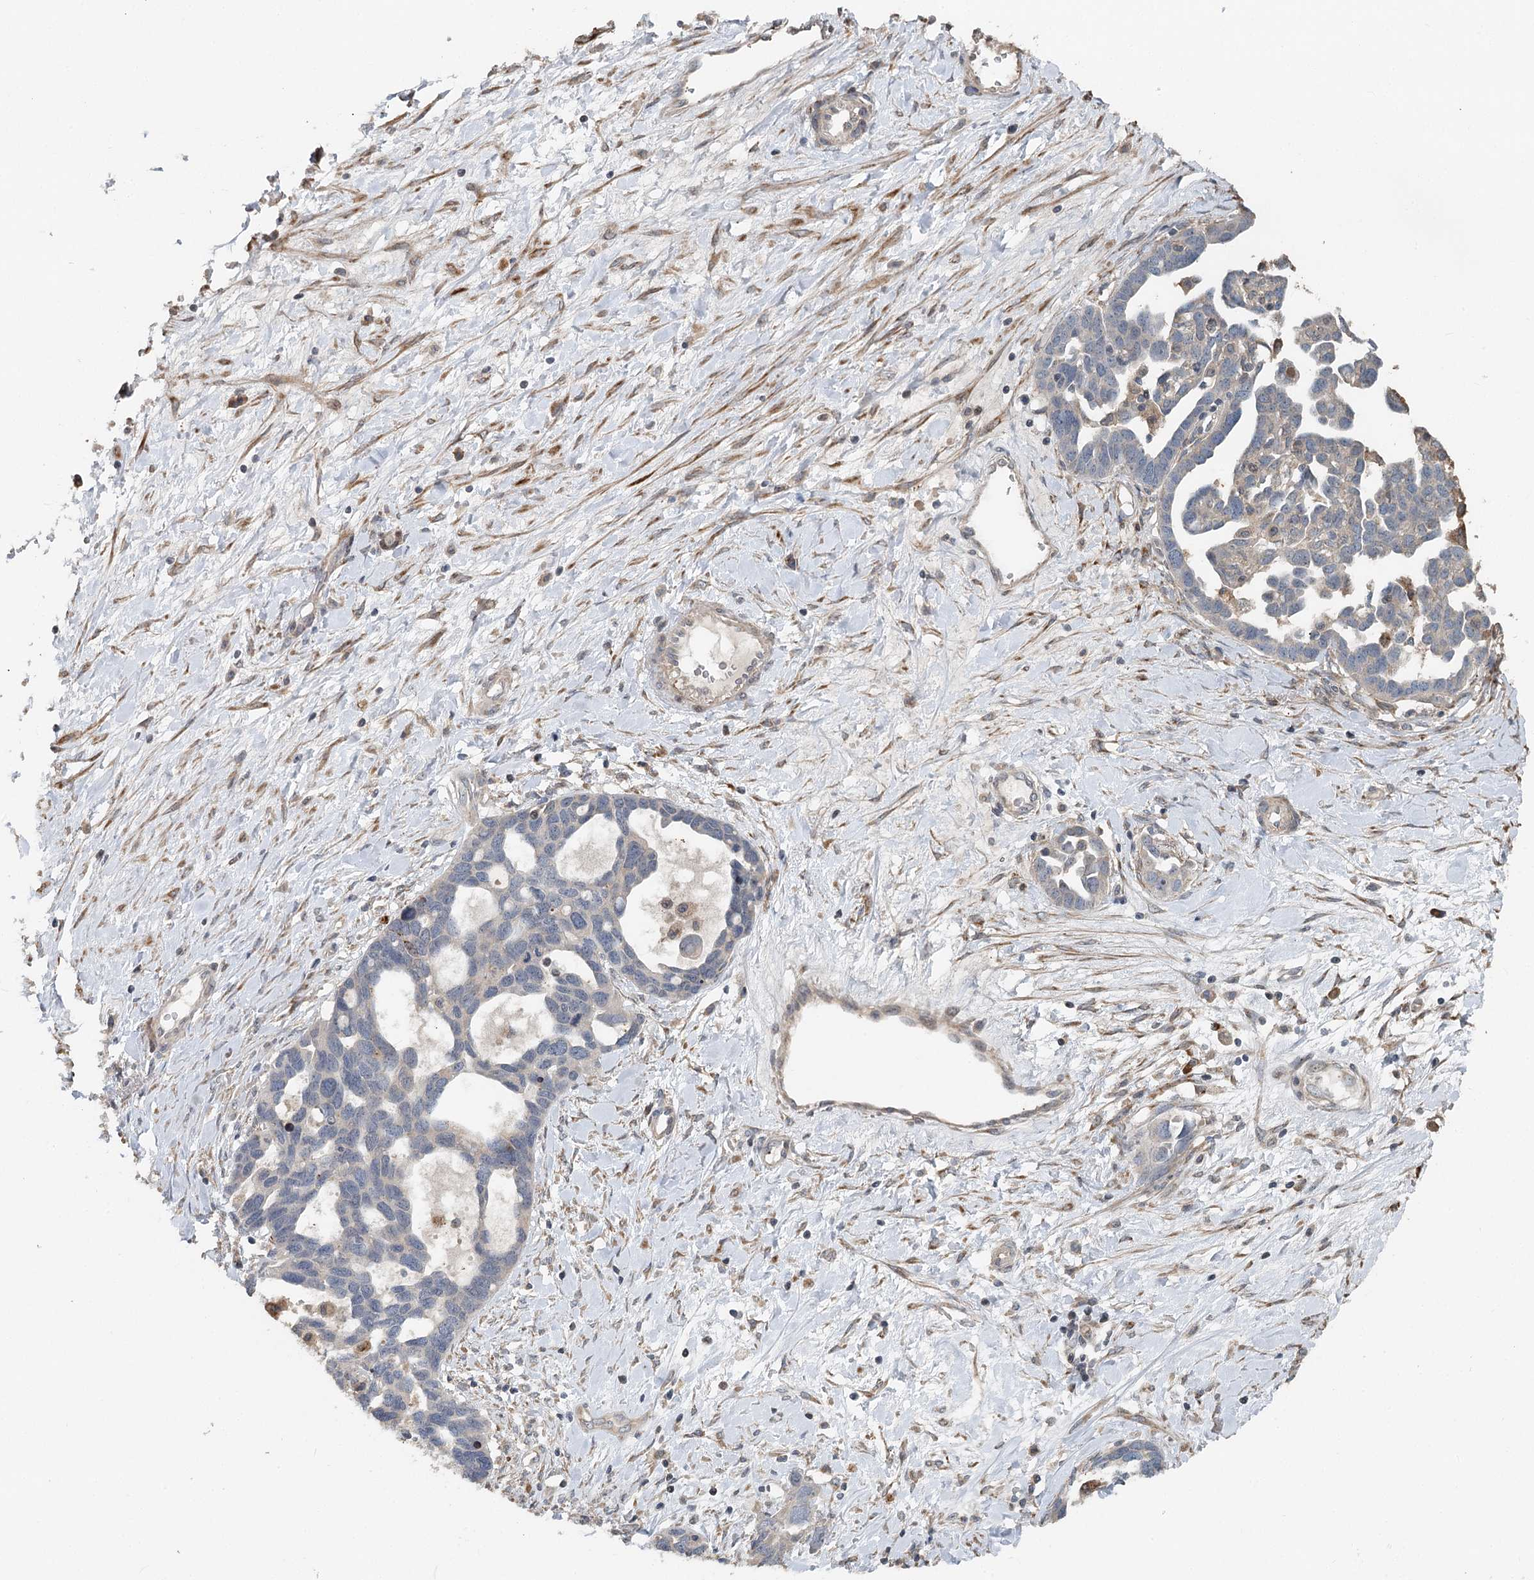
{"staining": {"intensity": "negative", "quantity": "none", "location": "none"}, "tissue": "ovarian cancer", "cell_type": "Tumor cells", "image_type": "cancer", "snomed": [{"axis": "morphology", "description": "Cystadenocarcinoma, serous, NOS"}, {"axis": "topography", "description": "Ovary"}], "caption": "A histopathology image of human serous cystadenocarcinoma (ovarian) is negative for staining in tumor cells. (DAB immunohistochemistry (IHC) with hematoxylin counter stain).", "gene": "RNF111", "patient": {"sex": "female", "age": 54}}